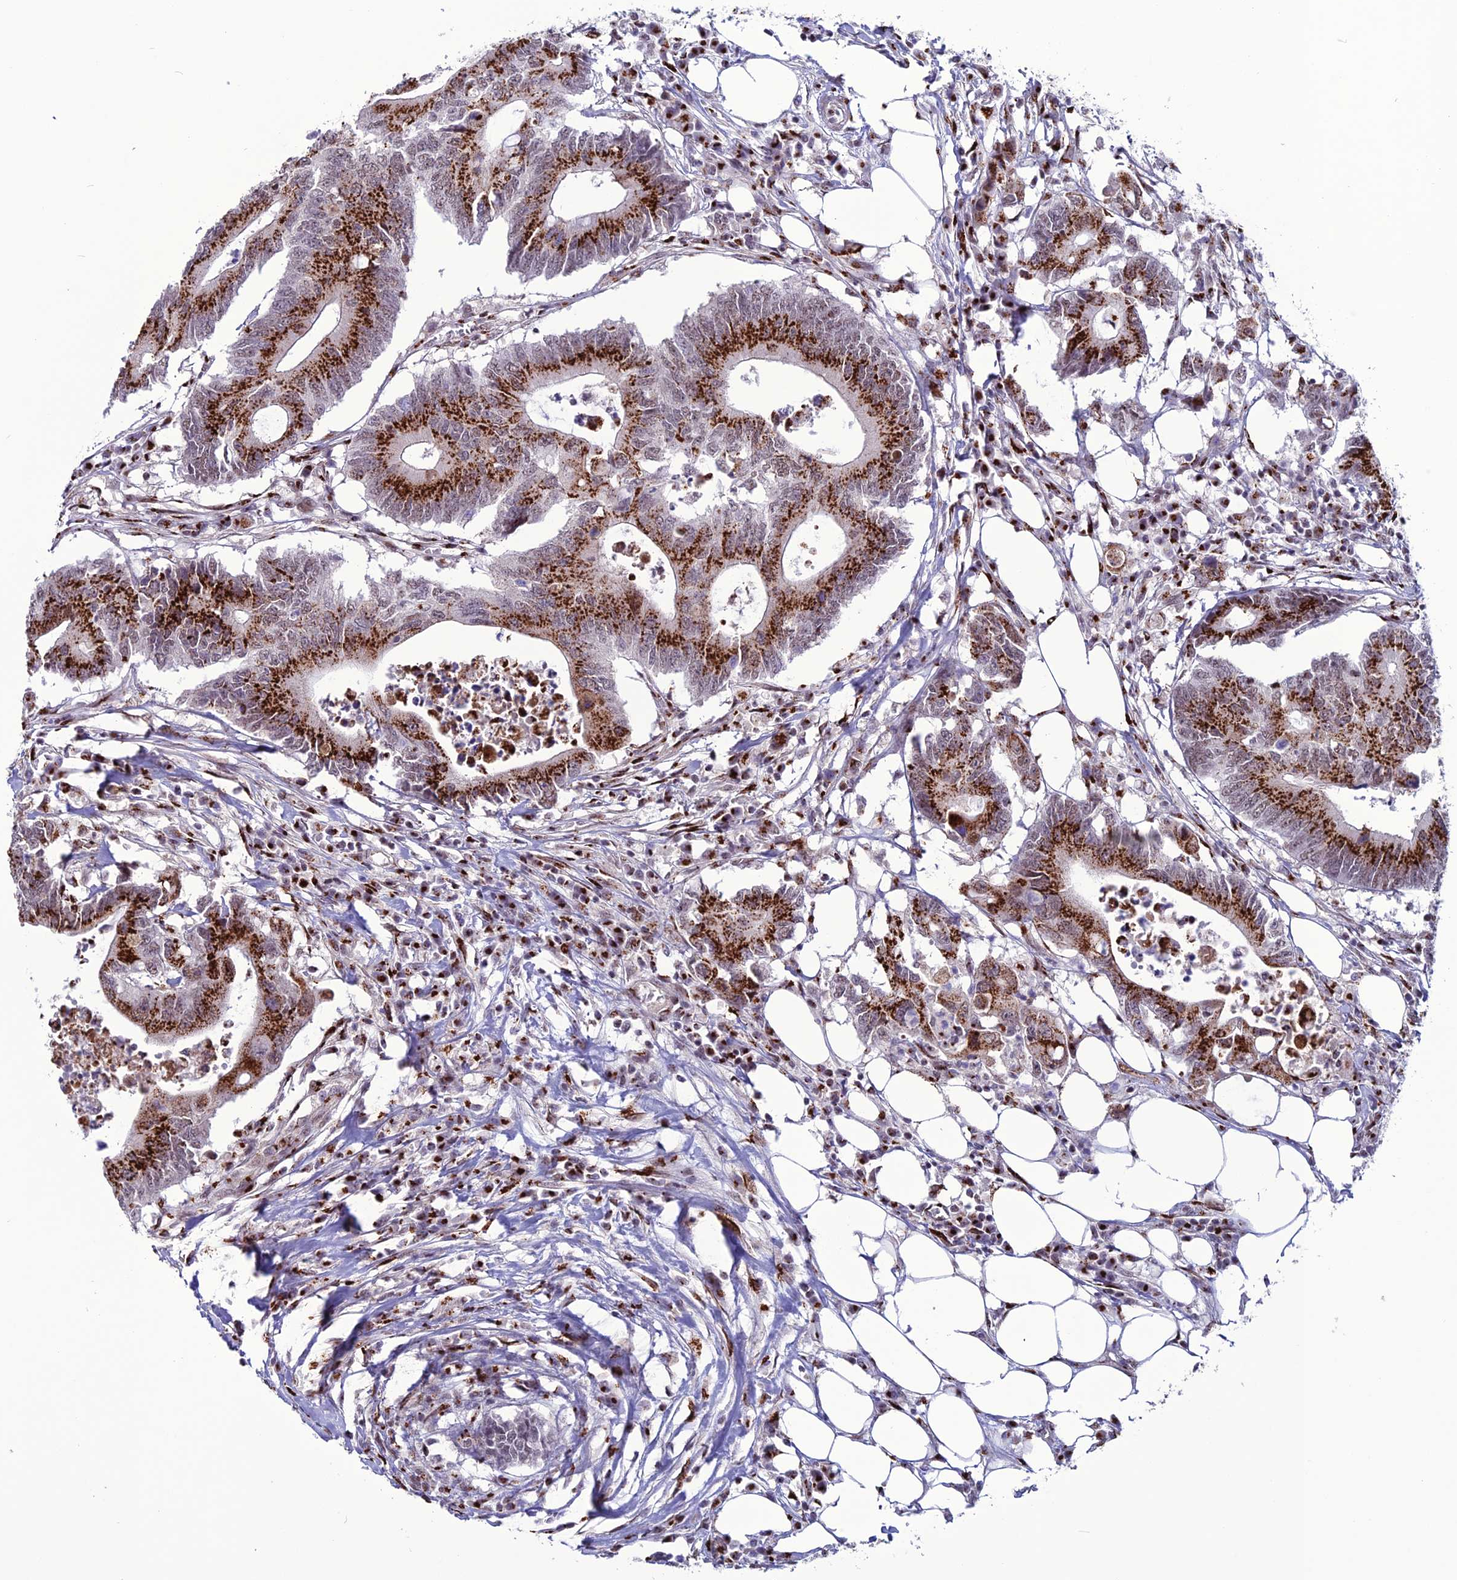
{"staining": {"intensity": "strong", "quantity": ">75%", "location": "cytoplasmic/membranous"}, "tissue": "colorectal cancer", "cell_type": "Tumor cells", "image_type": "cancer", "snomed": [{"axis": "morphology", "description": "Adenocarcinoma, NOS"}, {"axis": "topography", "description": "Colon"}], "caption": "Adenocarcinoma (colorectal) was stained to show a protein in brown. There is high levels of strong cytoplasmic/membranous expression in approximately >75% of tumor cells.", "gene": "PLEKHA4", "patient": {"sex": "male", "age": 71}}